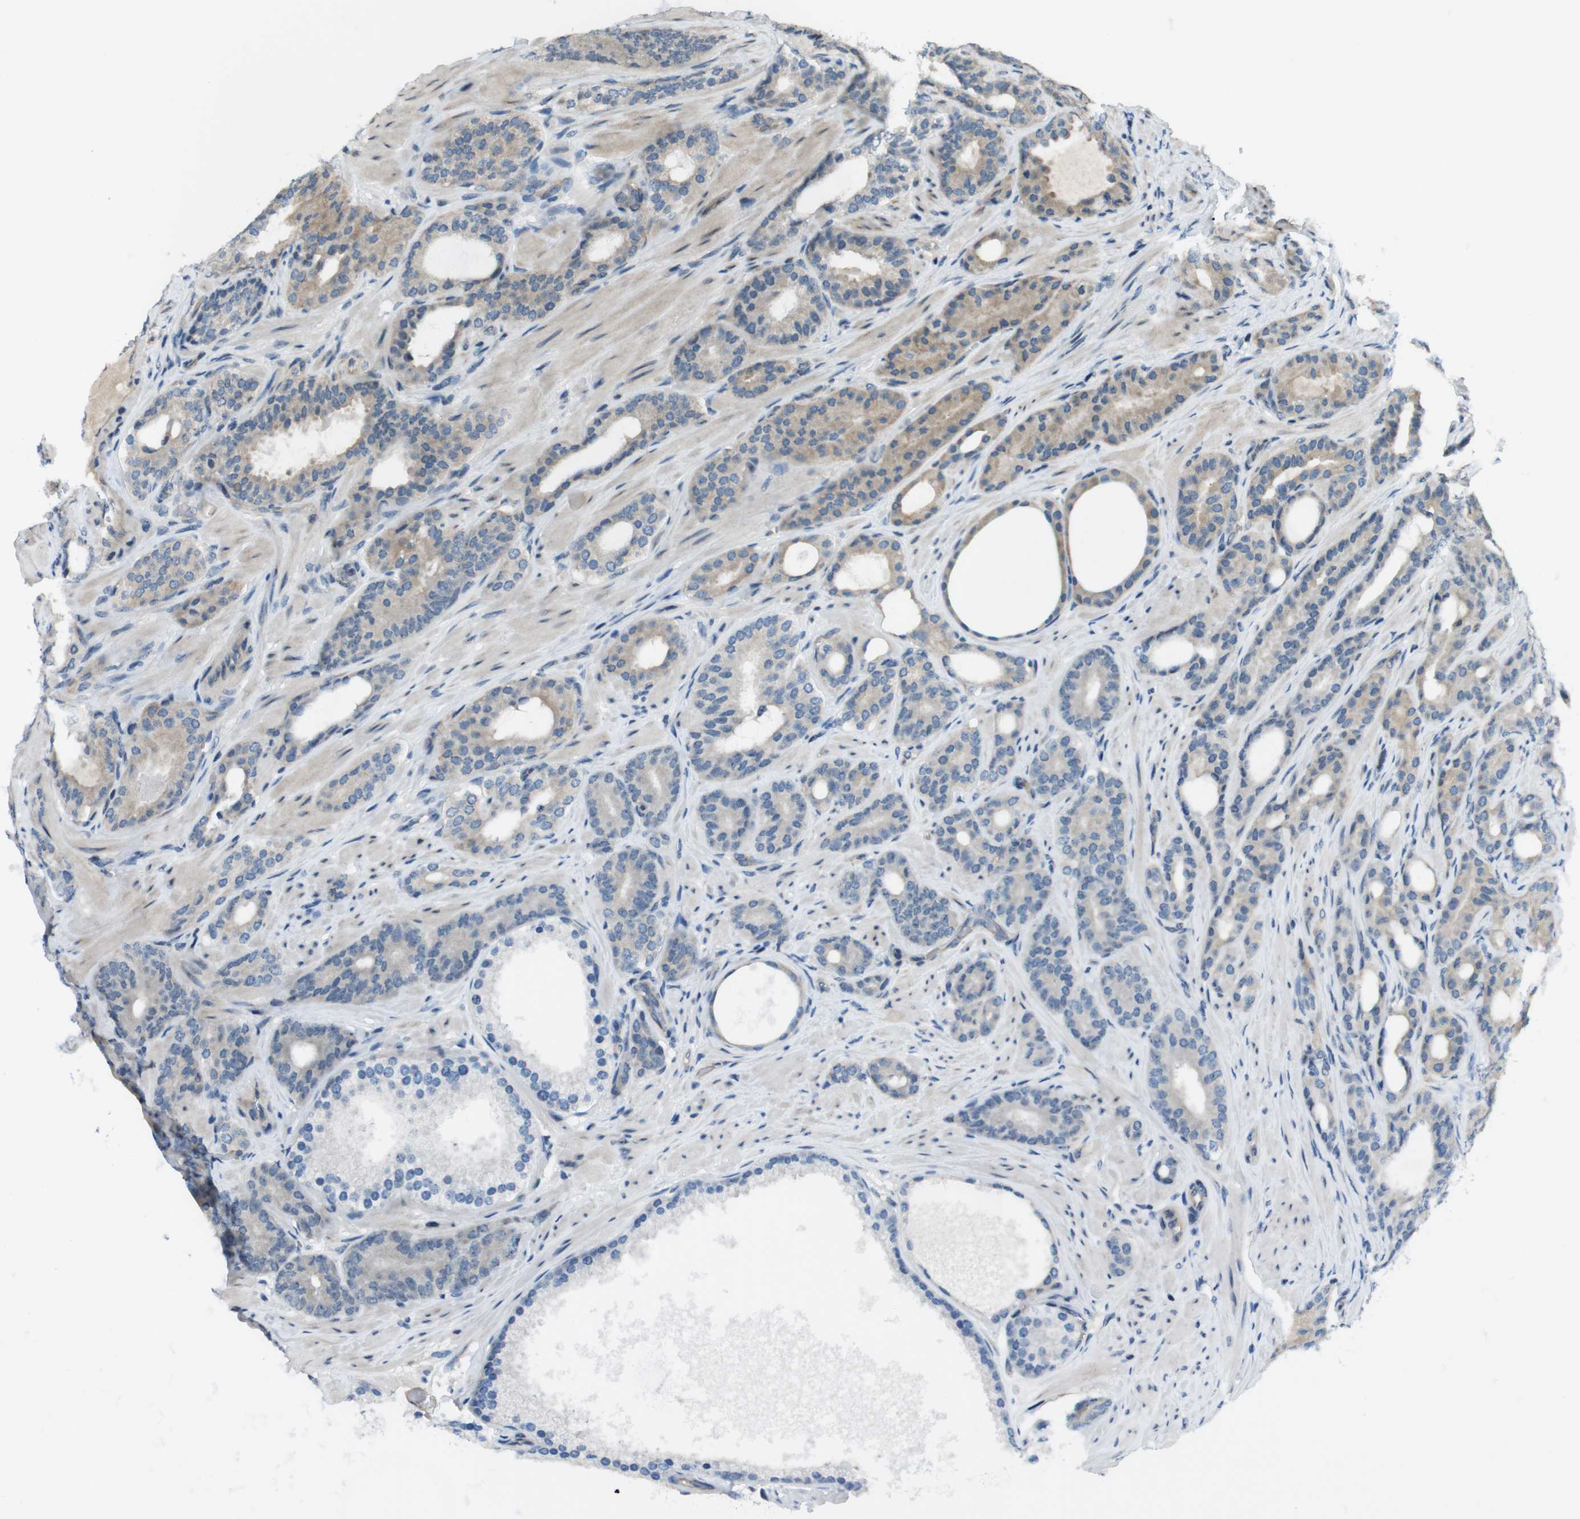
{"staining": {"intensity": "weak", "quantity": "25%-75%", "location": "cytoplasmic/membranous"}, "tissue": "prostate cancer", "cell_type": "Tumor cells", "image_type": "cancer", "snomed": [{"axis": "morphology", "description": "Adenocarcinoma, Low grade"}, {"axis": "topography", "description": "Prostate"}], "caption": "An image of prostate cancer (adenocarcinoma (low-grade)) stained for a protein displays weak cytoplasmic/membranous brown staining in tumor cells. The staining was performed using DAB to visualize the protein expression in brown, while the nuclei were stained in blue with hematoxylin (Magnification: 20x).", "gene": "TIAM2", "patient": {"sex": "male", "age": 63}}